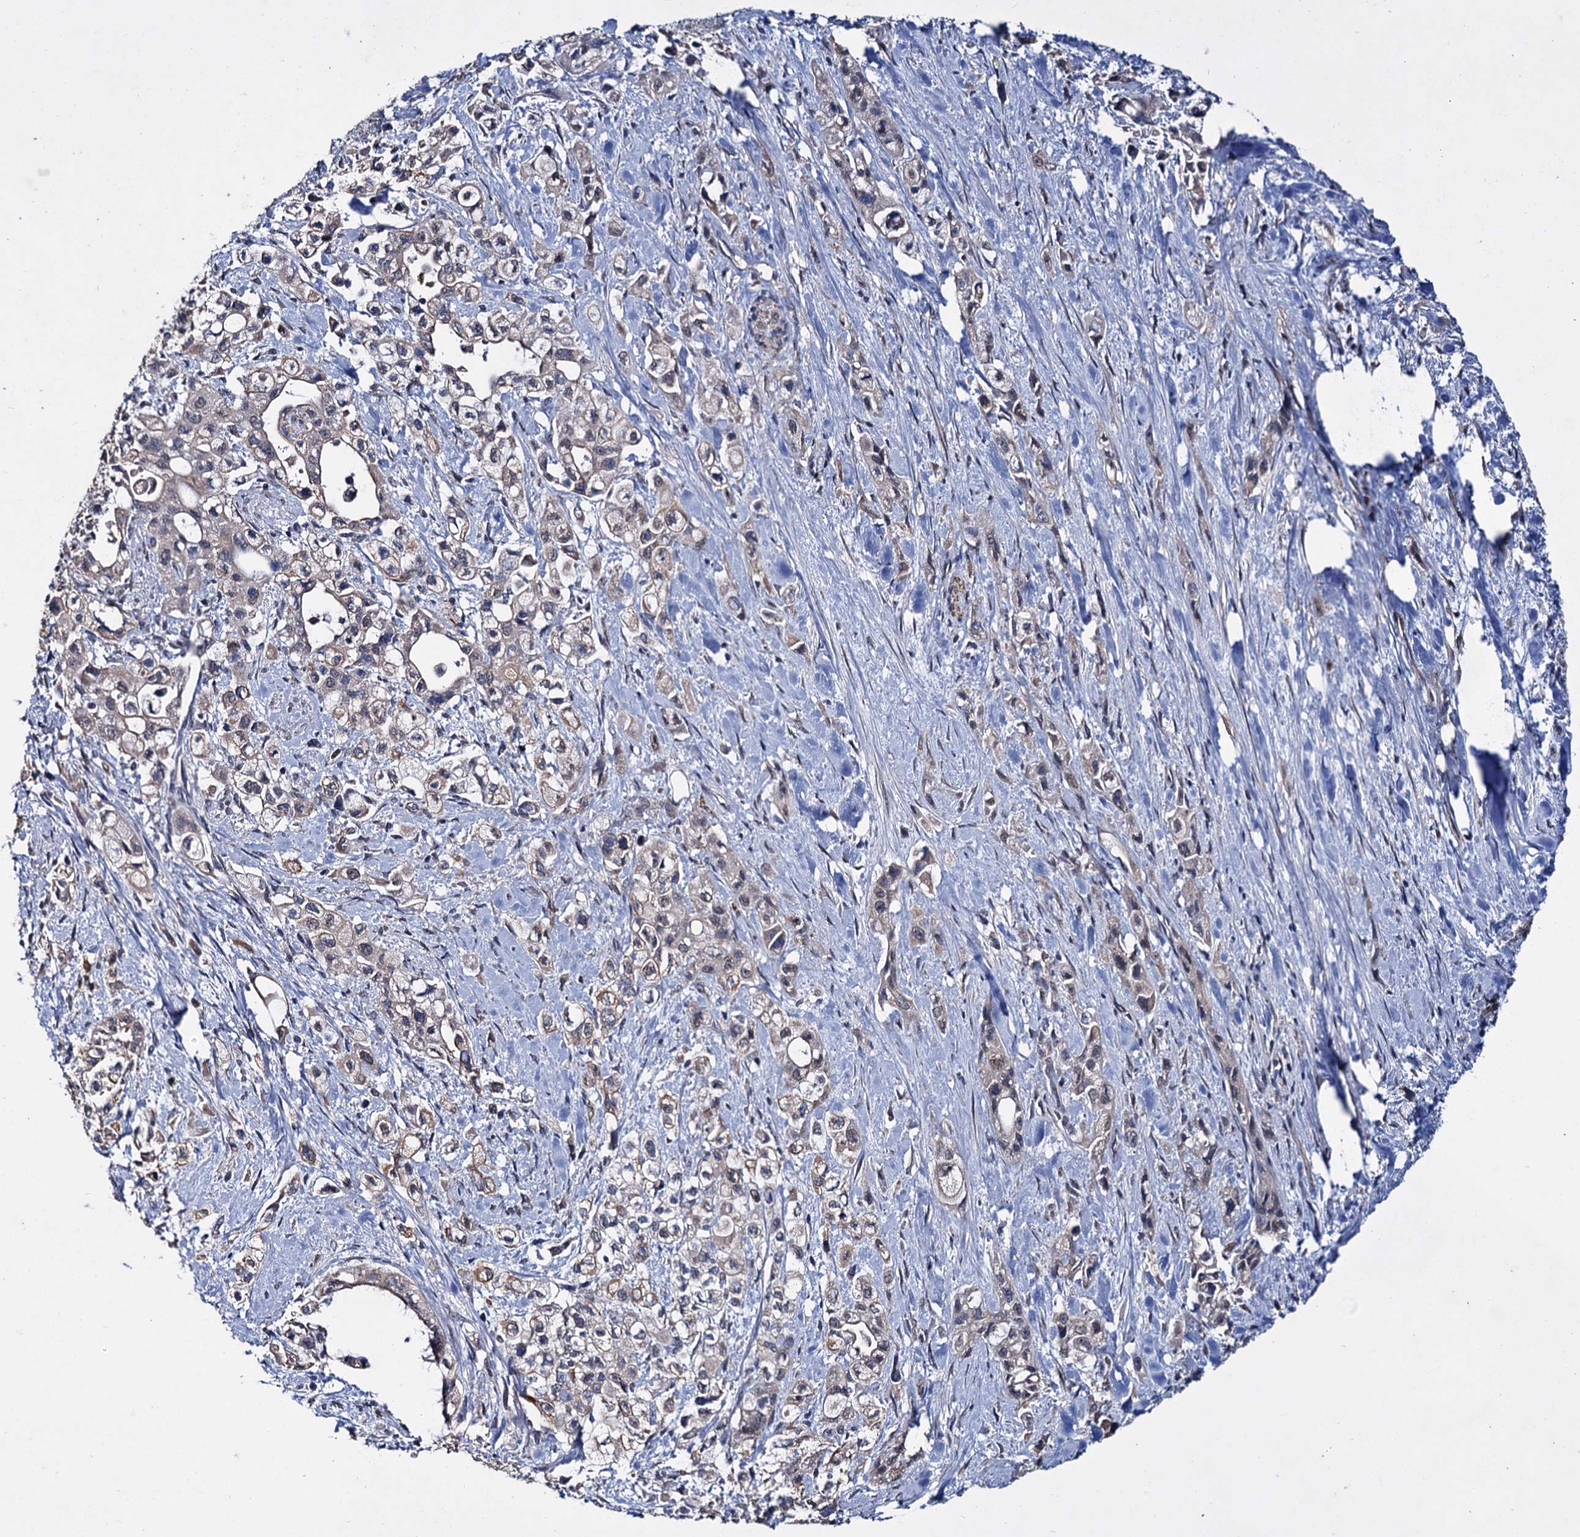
{"staining": {"intensity": "weak", "quantity": "25%-75%", "location": "cytoplasmic/membranous"}, "tissue": "pancreatic cancer", "cell_type": "Tumor cells", "image_type": "cancer", "snomed": [{"axis": "morphology", "description": "Adenocarcinoma, NOS"}, {"axis": "topography", "description": "Pancreas"}], "caption": "High-magnification brightfield microscopy of pancreatic cancer stained with DAB (brown) and counterstained with hematoxylin (blue). tumor cells exhibit weak cytoplasmic/membranous expression is seen in about25%-75% of cells.", "gene": "CLPB", "patient": {"sex": "female", "age": 66}}